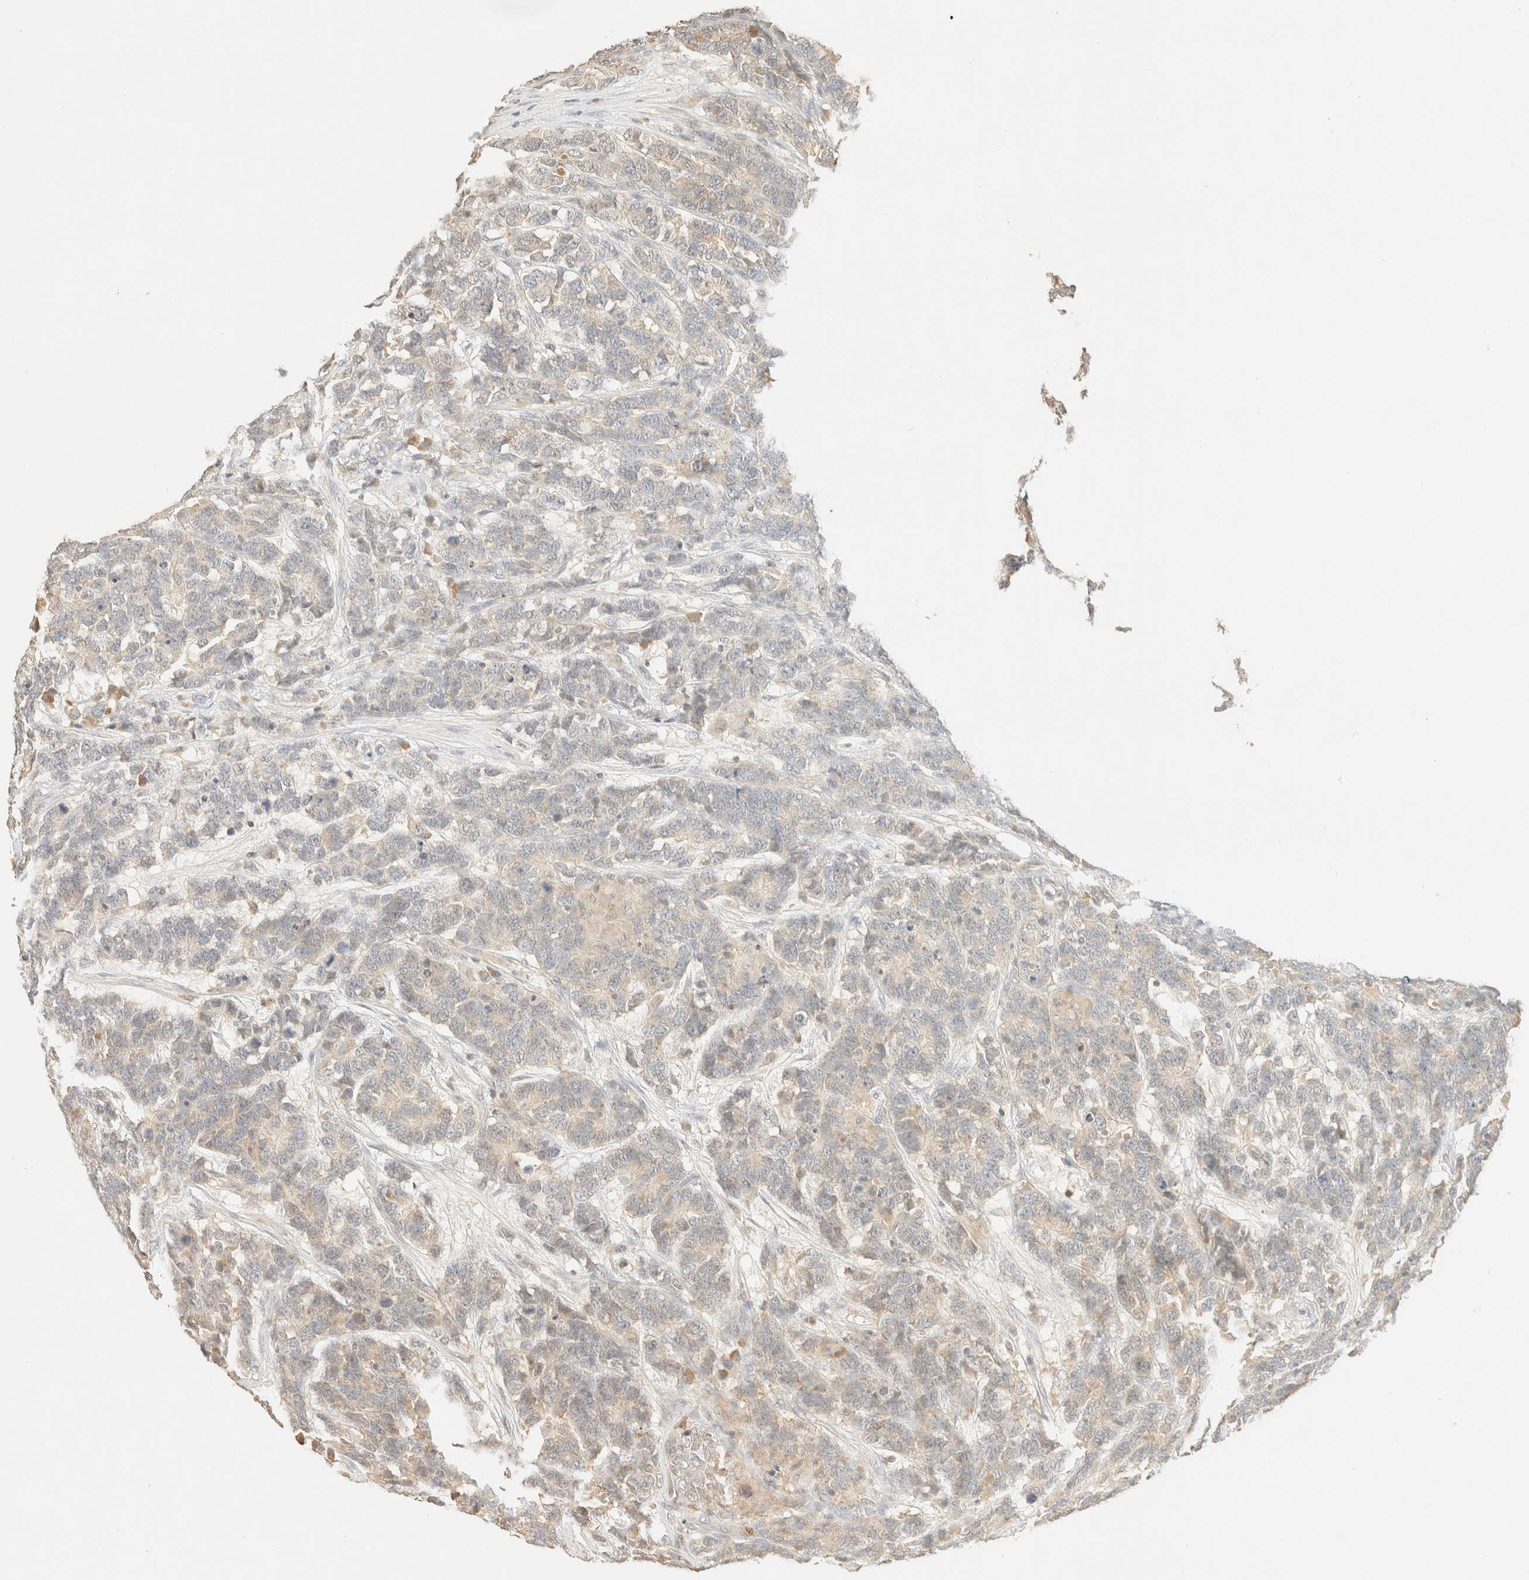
{"staining": {"intensity": "negative", "quantity": "none", "location": "none"}, "tissue": "testis cancer", "cell_type": "Tumor cells", "image_type": "cancer", "snomed": [{"axis": "morphology", "description": "Carcinoma, Embryonal, NOS"}, {"axis": "topography", "description": "Testis"}], "caption": "Immunohistochemistry histopathology image of neoplastic tissue: testis cancer (embryonal carcinoma) stained with DAB (3,3'-diaminobenzidine) shows no significant protein staining in tumor cells.", "gene": "TIMD4", "patient": {"sex": "male", "age": 26}}